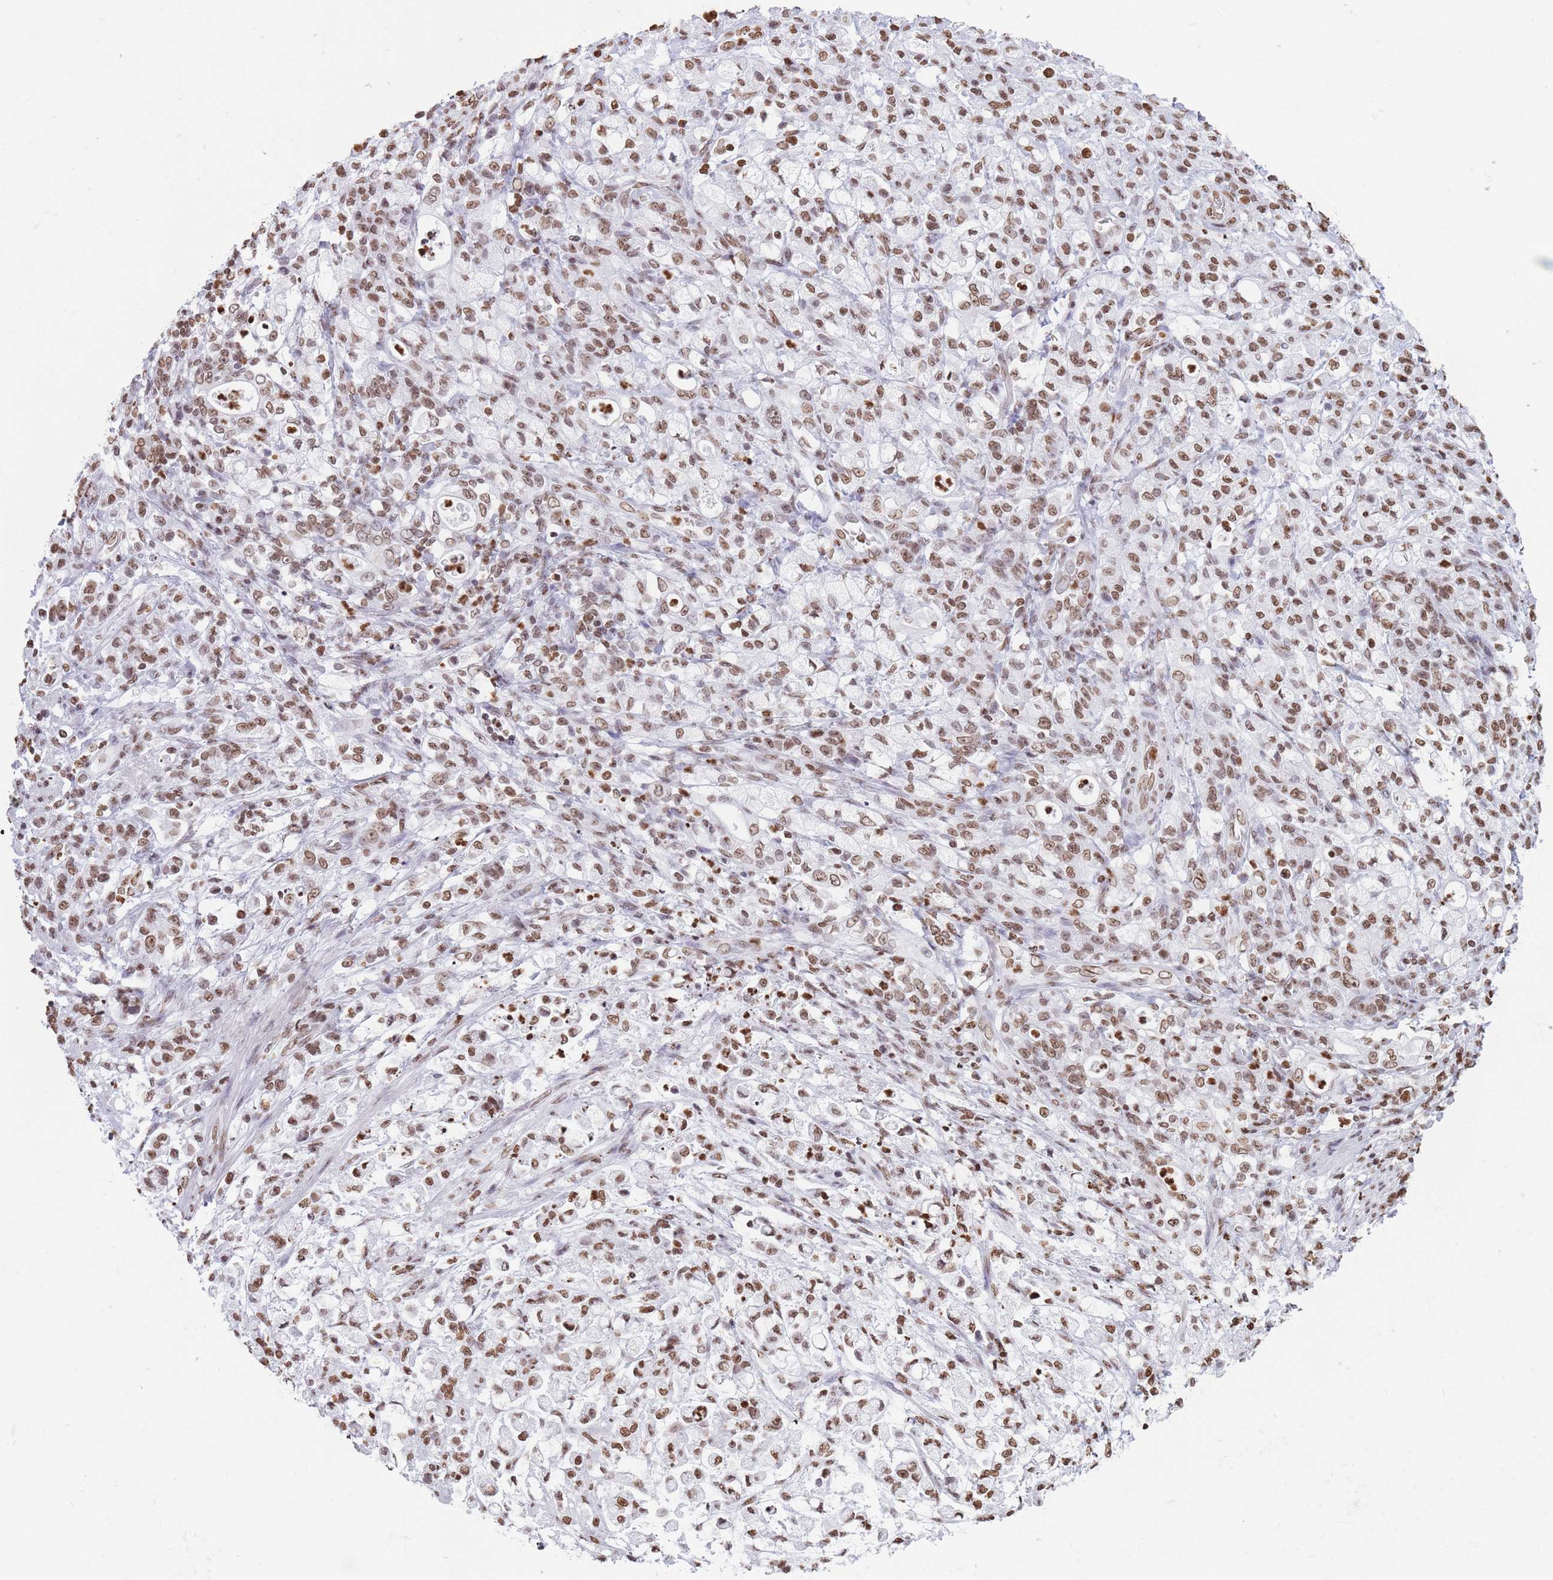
{"staining": {"intensity": "moderate", "quantity": ">75%", "location": "nuclear"}, "tissue": "stomach cancer", "cell_type": "Tumor cells", "image_type": "cancer", "snomed": [{"axis": "morphology", "description": "Adenocarcinoma, NOS"}, {"axis": "topography", "description": "Stomach"}], "caption": "Immunohistochemistry (IHC) staining of stomach cancer, which demonstrates medium levels of moderate nuclear staining in approximately >75% of tumor cells indicating moderate nuclear protein expression. The staining was performed using DAB (3,3'-diaminobenzidine) (brown) for protein detection and nuclei were counterstained in hematoxylin (blue).", "gene": "RYK", "patient": {"sex": "female", "age": 60}}